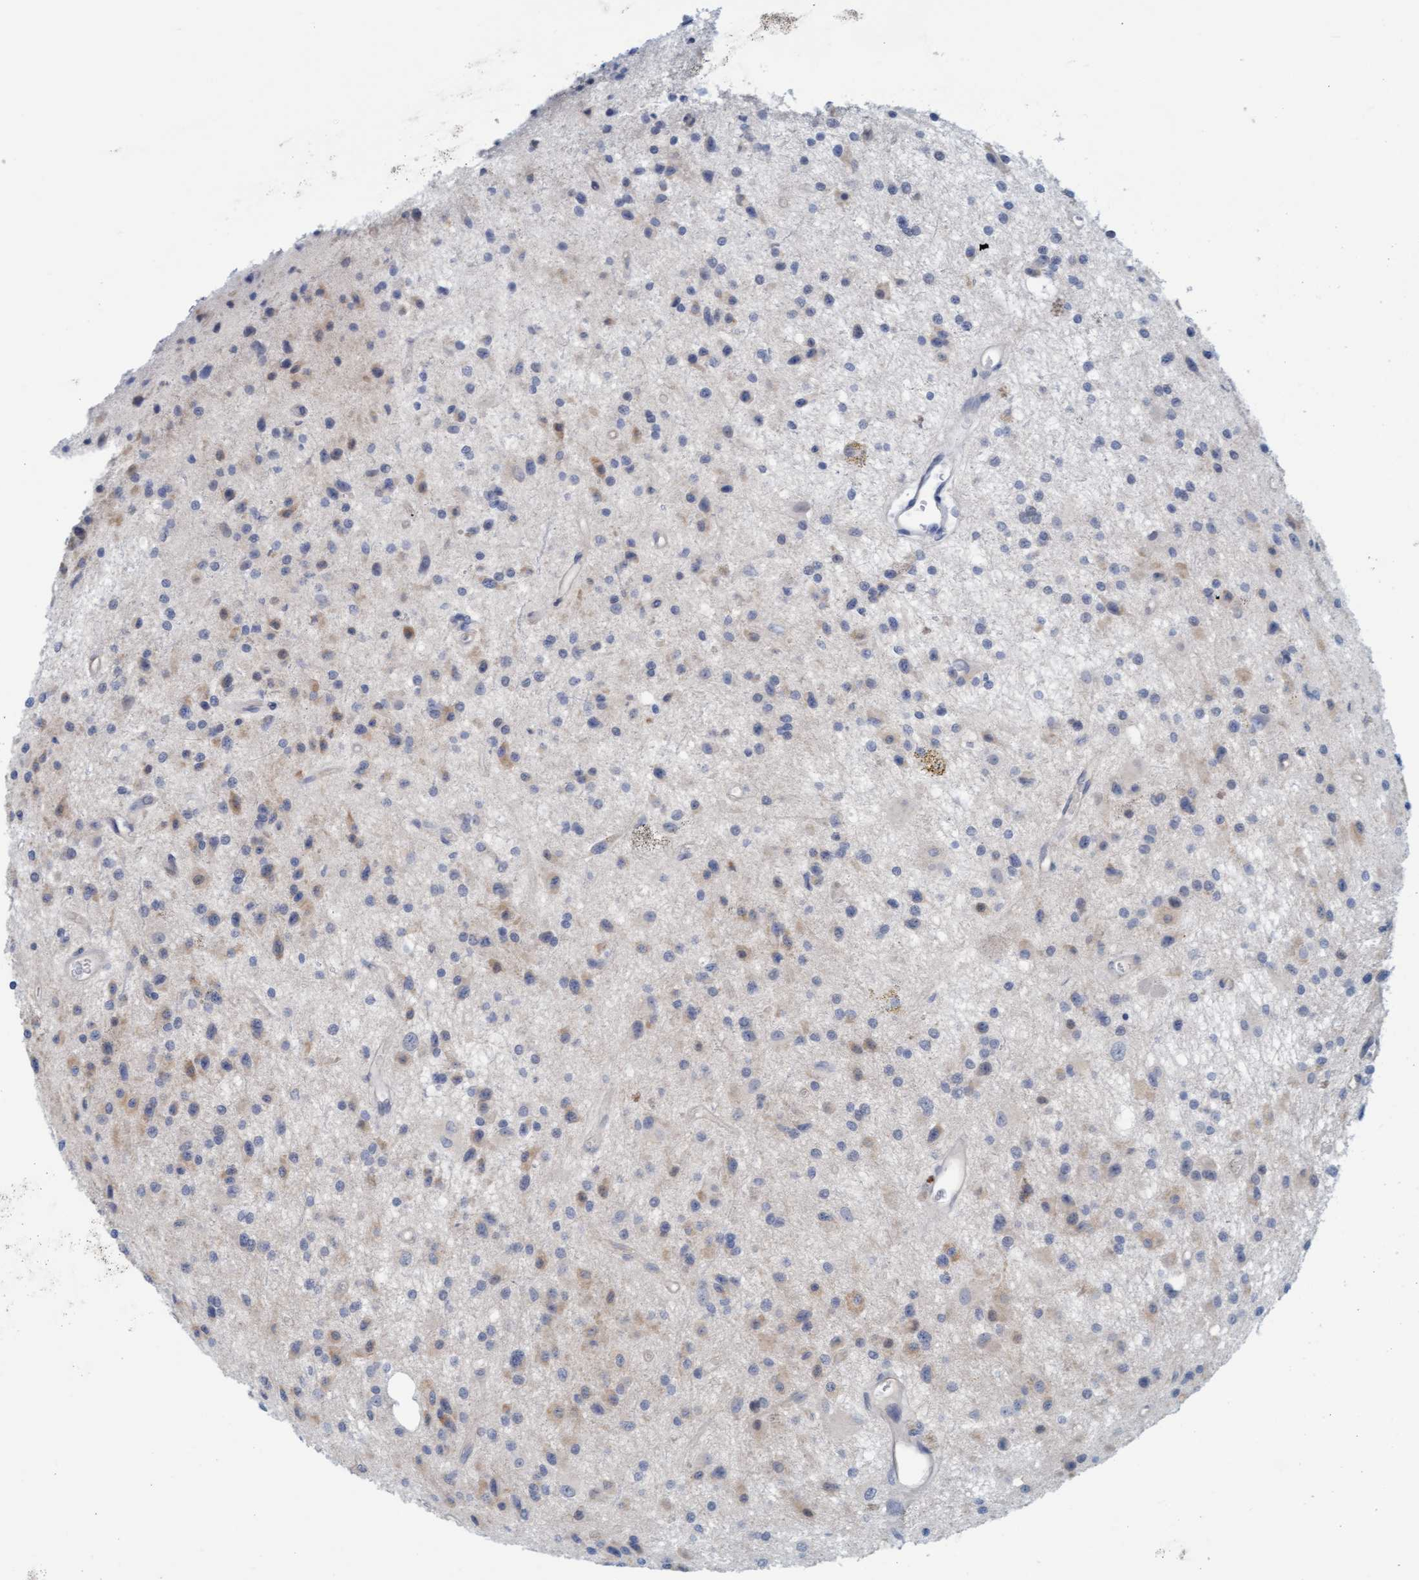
{"staining": {"intensity": "weak", "quantity": "25%-75%", "location": "cytoplasmic/membranous"}, "tissue": "glioma", "cell_type": "Tumor cells", "image_type": "cancer", "snomed": [{"axis": "morphology", "description": "Glioma, malignant, Low grade"}, {"axis": "topography", "description": "Brain"}], "caption": "Human glioma stained with a brown dye reveals weak cytoplasmic/membranous positive expression in about 25%-75% of tumor cells.", "gene": "CPA3", "patient": {"sex": "male", "age": 58}}